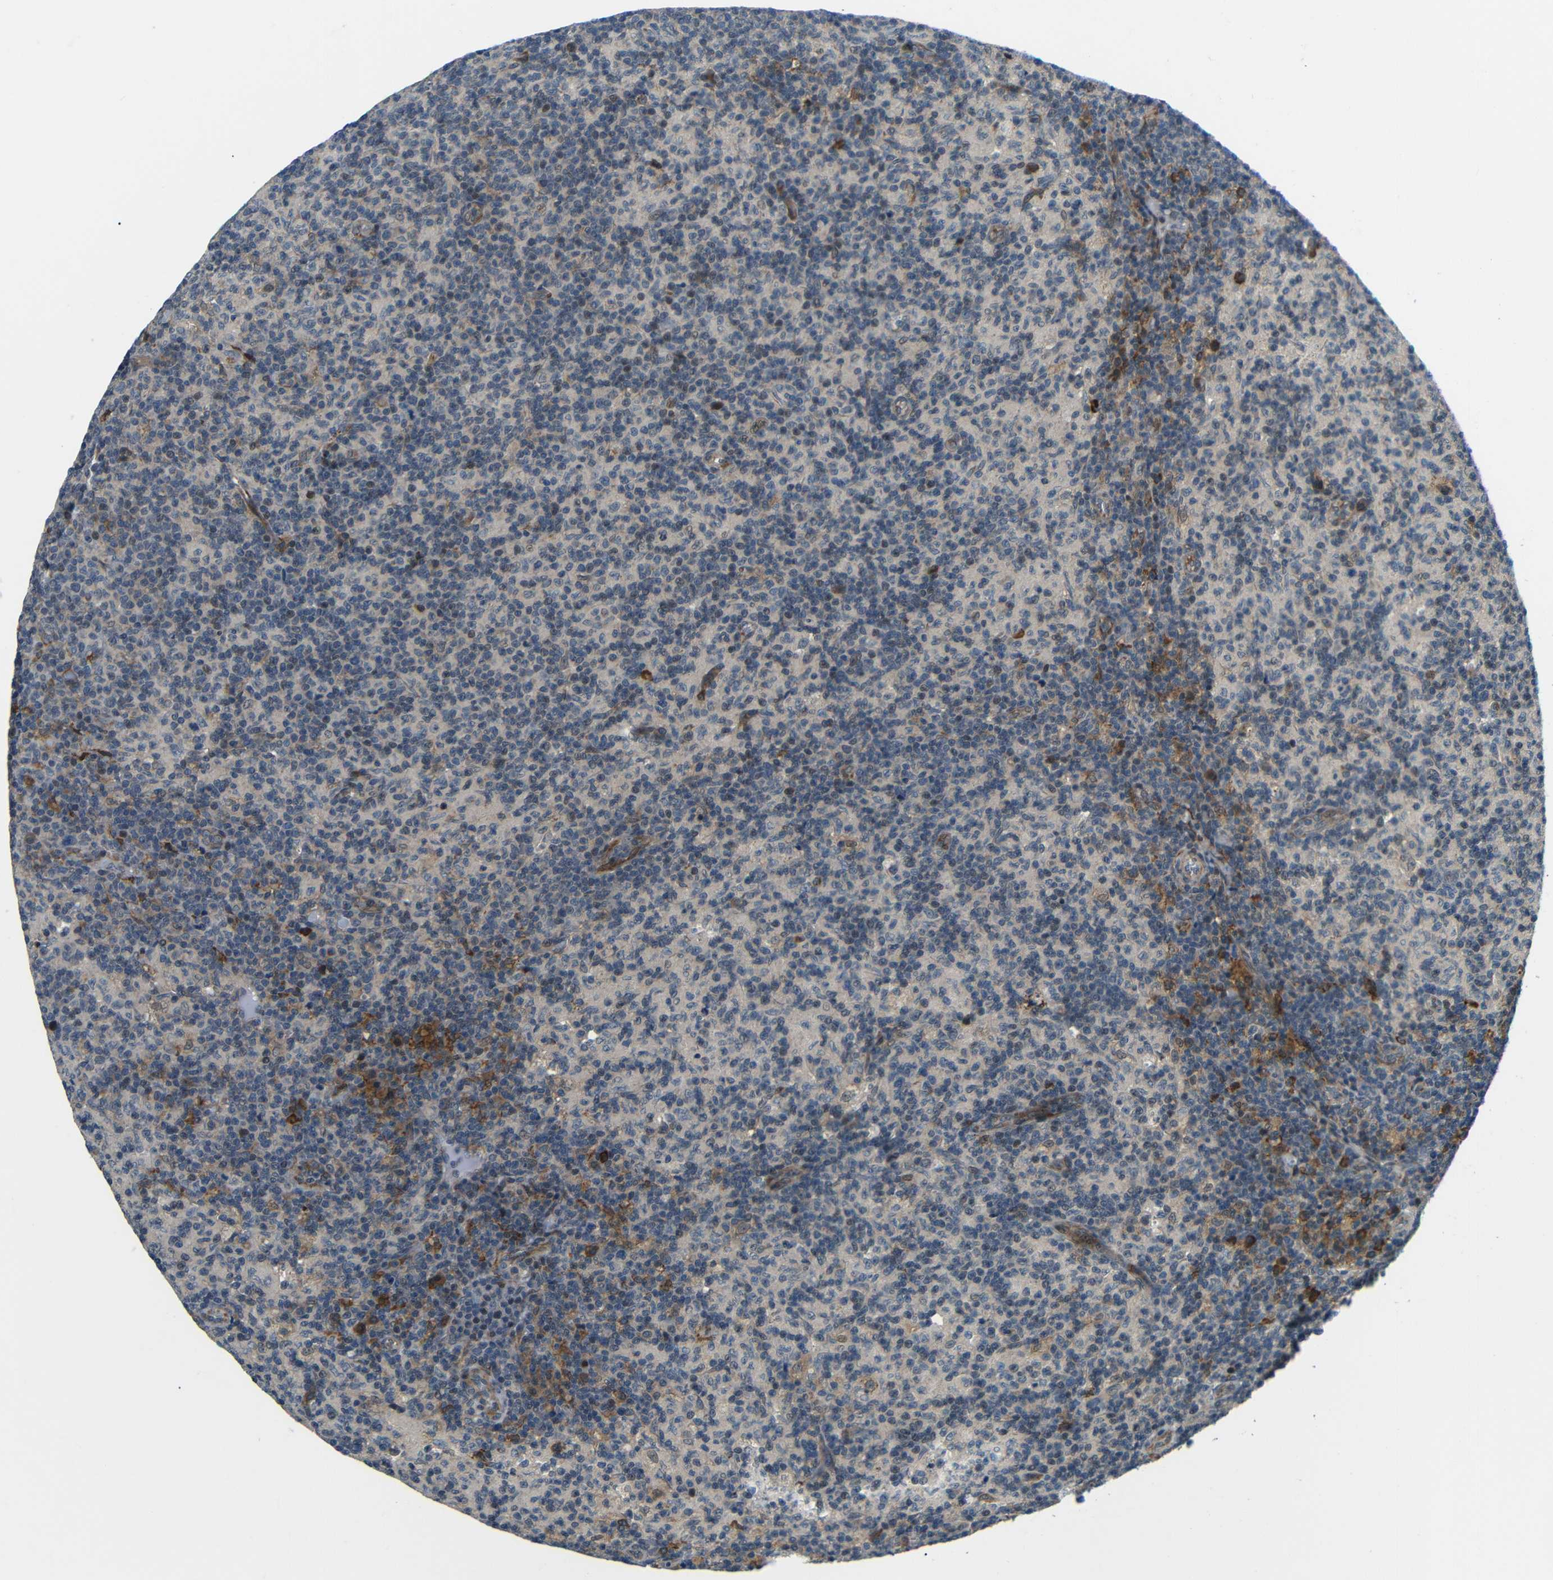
{"staining": {"intensity": "weak", "quantity": "25%-75%", "location": "nuclear"}, "tissue": "lymph node", "cell_type": "Germinal center cells", "image_type": "normal", "snomed": [{"axis": "morphology", "description": "Normal tissue, NOS"}, {"axis": "morphology", "description": "Inflammation, NOS"}, {"axis": "topography", "description": "Lymph node"}], "caption": "Germinal center cells exhibit low levels of weak nuclear positivity in approximately 25%-75% of cells in benign lymph node. The staining is performed using DAB brown chromogen to label protein expression. The nuclei are counter-stained blue using hematoxylin.", "gene": "SYDE1", "patient": {"sex": "male", "age": 55}}